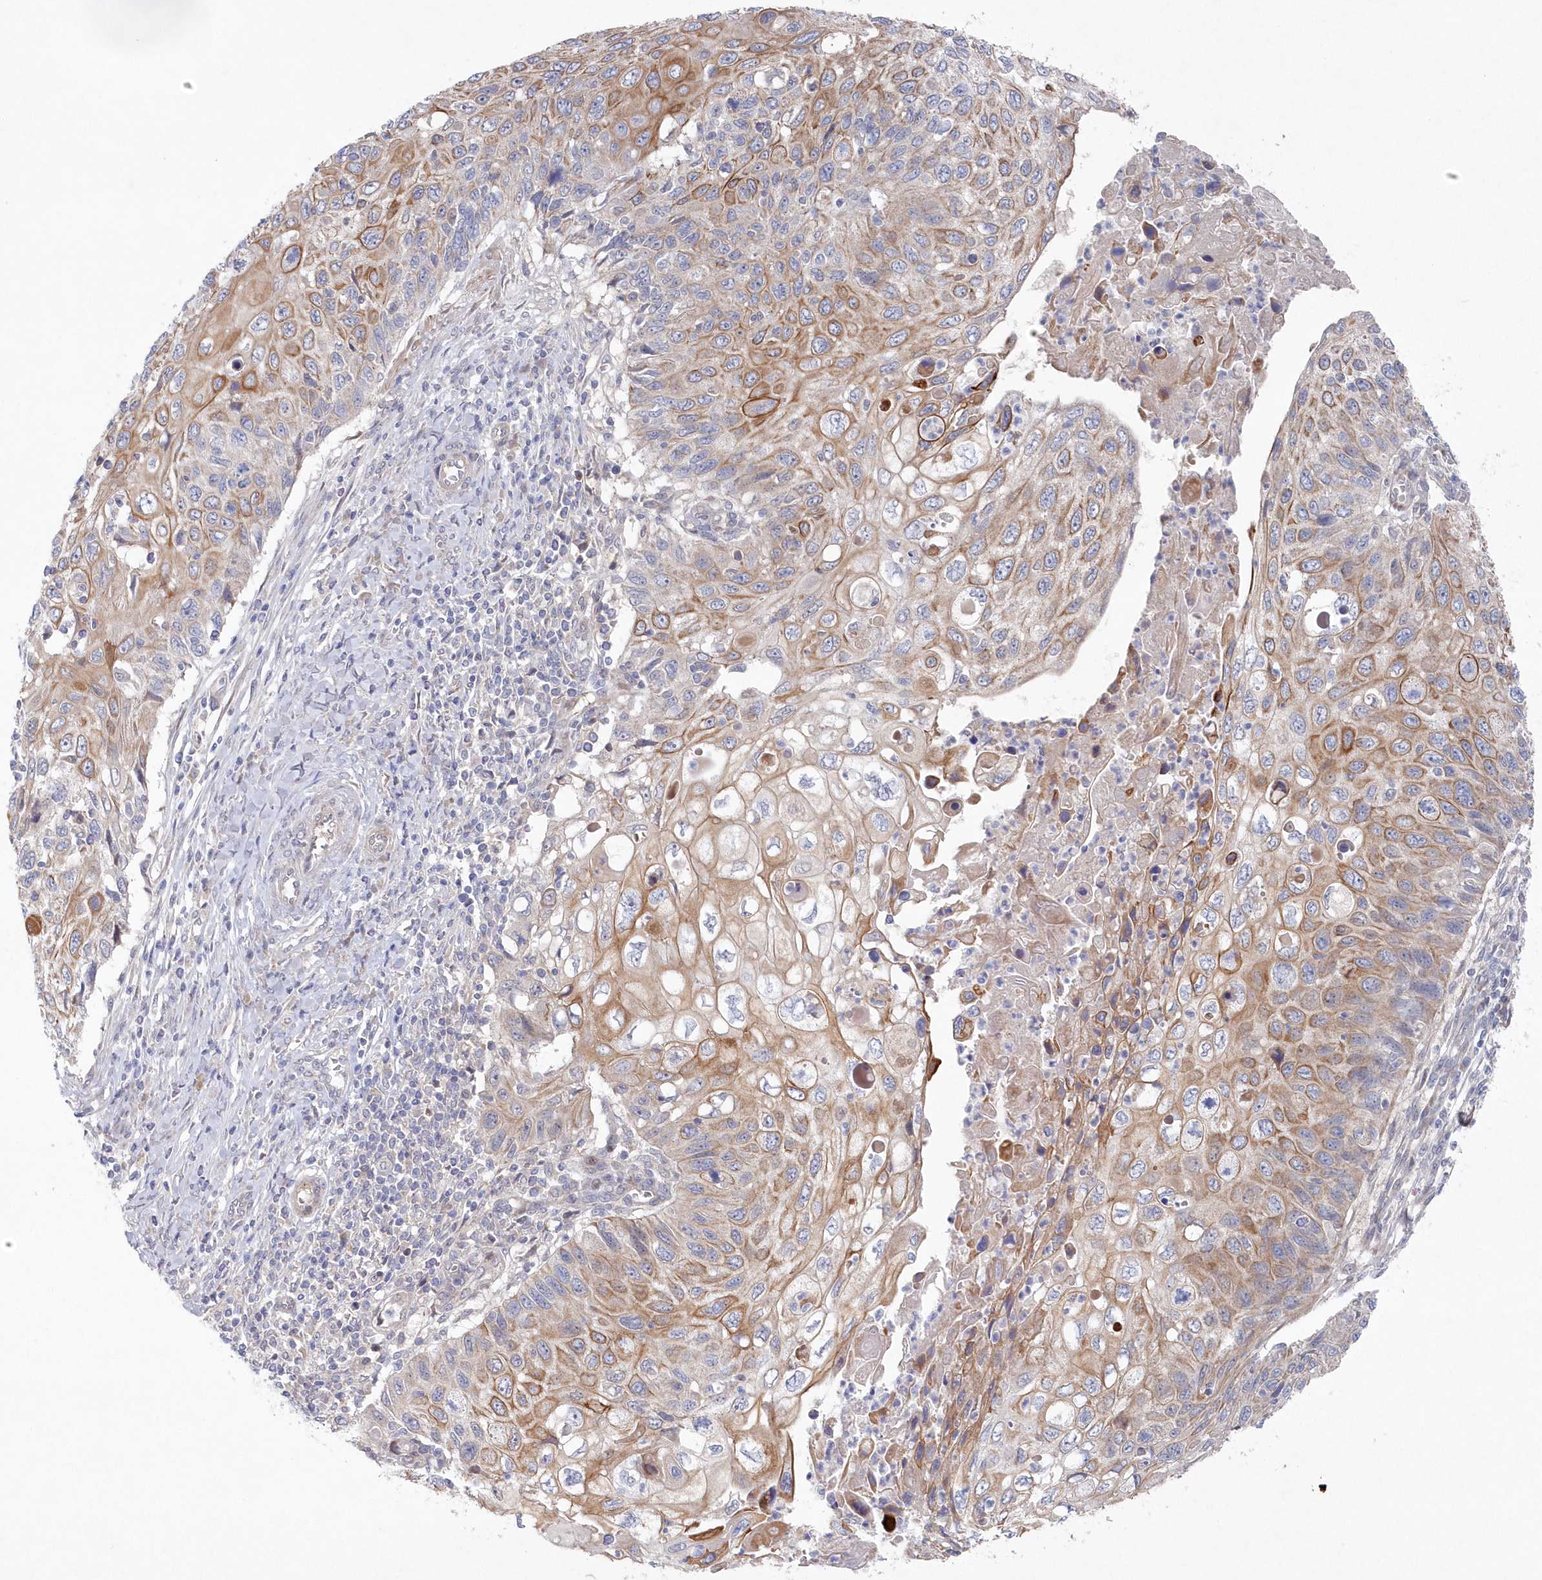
{"staining": {"intensity": "moderate", "quantity": "25%-75%", "location": "cytoplasmic/membranous"}, "tissue": "cervical cancer", "cell_type": "Tumor cells", "image_type": "cancer", "snomed": [{"axis": "morphology", "description": "Squamous cell carcinoma, NOS"}, {"axis": "topography", "description": "Cervix"}], "caption": "Cervical squamous cell carcinoma stained with immunohistochemistry (IHC) shows moderate cytoplasmic/membranous expression in about 25%-75% of tumor cells.", "gene": "KIAA1586", "patient": {"sex": "female", "age": 70}}